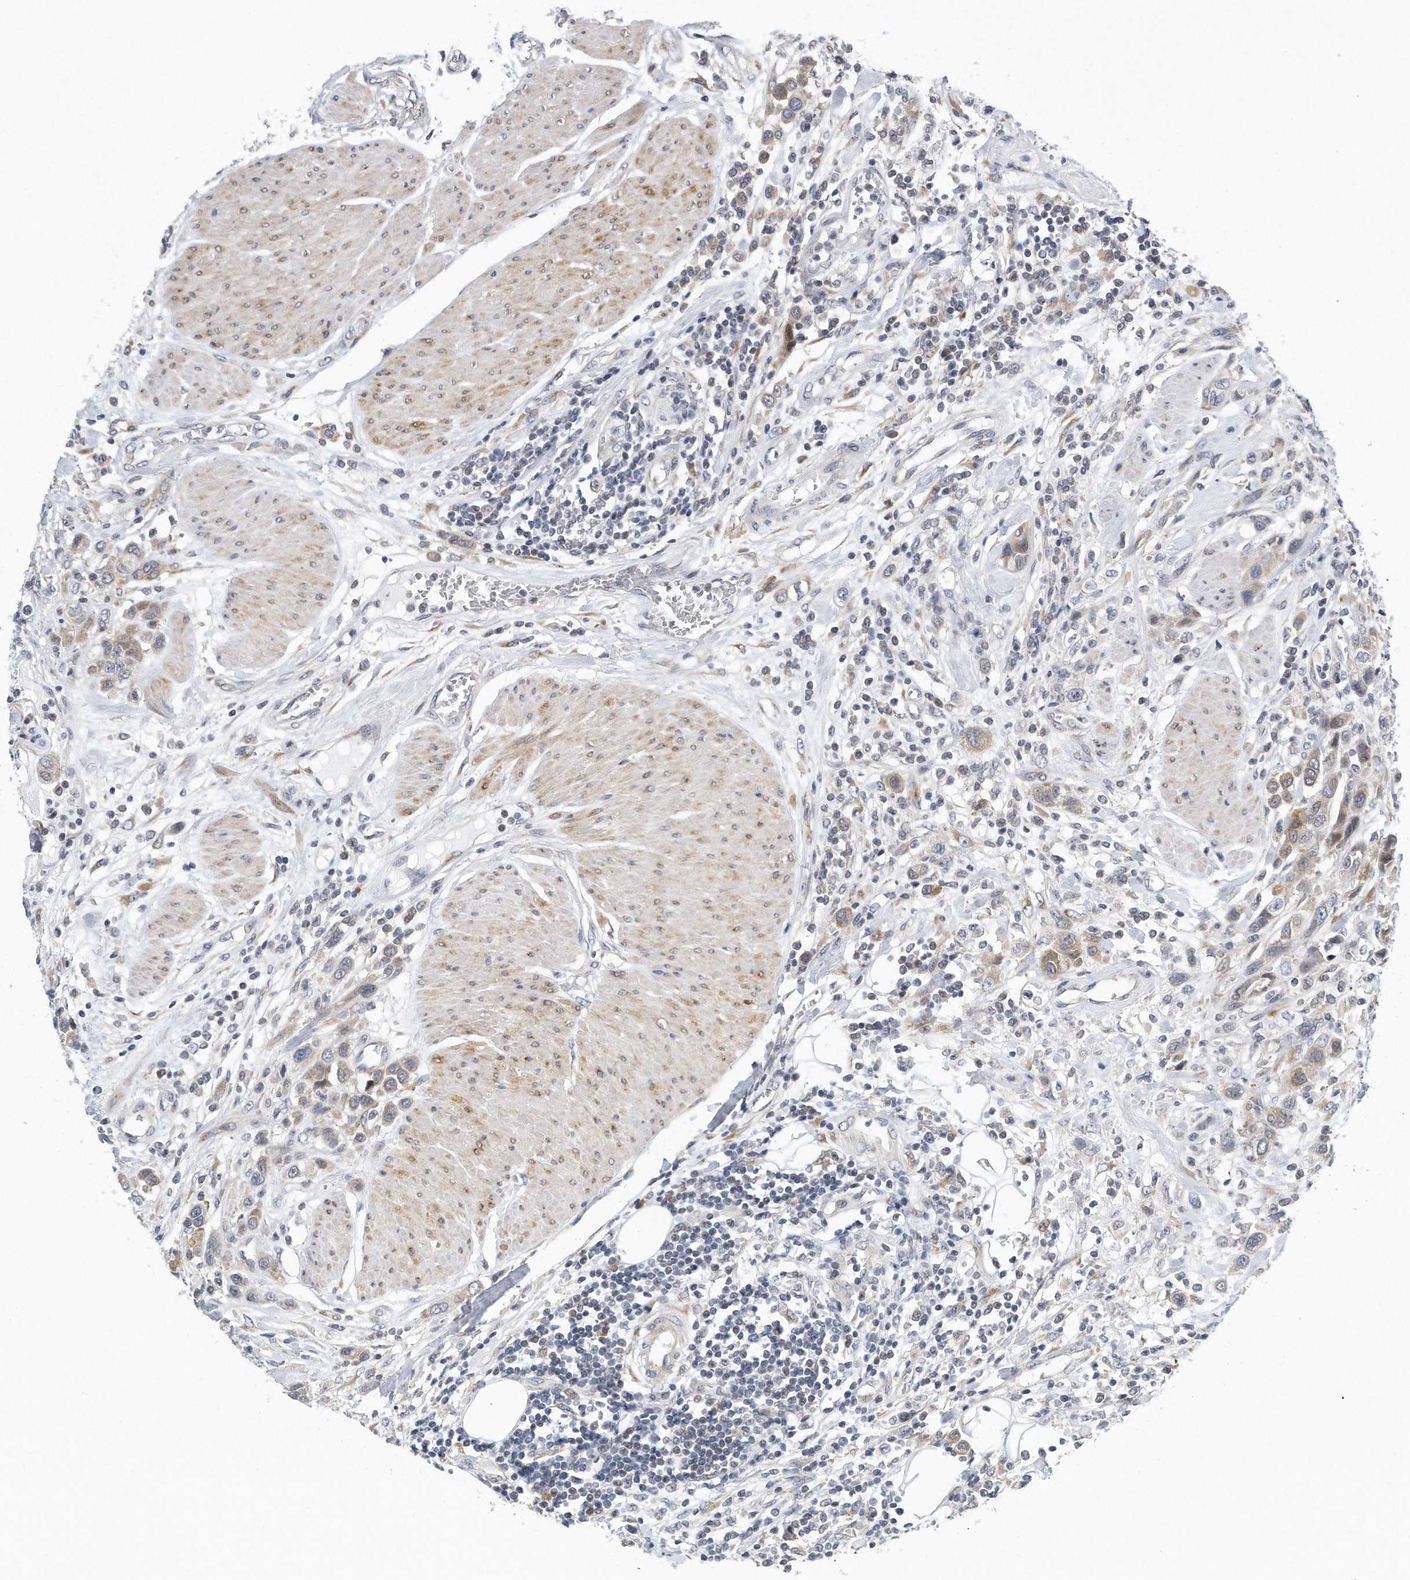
{"staining": {"intensity": "weak", "quantity": ">75%", "location": "cytoplasmic/membranous"}, "tissue": "urothelial cancer", "cell_type": "Tumor cells", "image_type": "cancer", "snomed": [{"axis": "morphology", "description": "Urothelial carcinoma, High grade"}, {"axis": "topography", "description": "Urinary bladder"}], "caption": "A brown stain shows weak cytoplasmic/membranous staining of a protein in urothelial cancer tumor cells.", "gene": "VLDLR", "patient": {"sex": "male", "age": 50}}